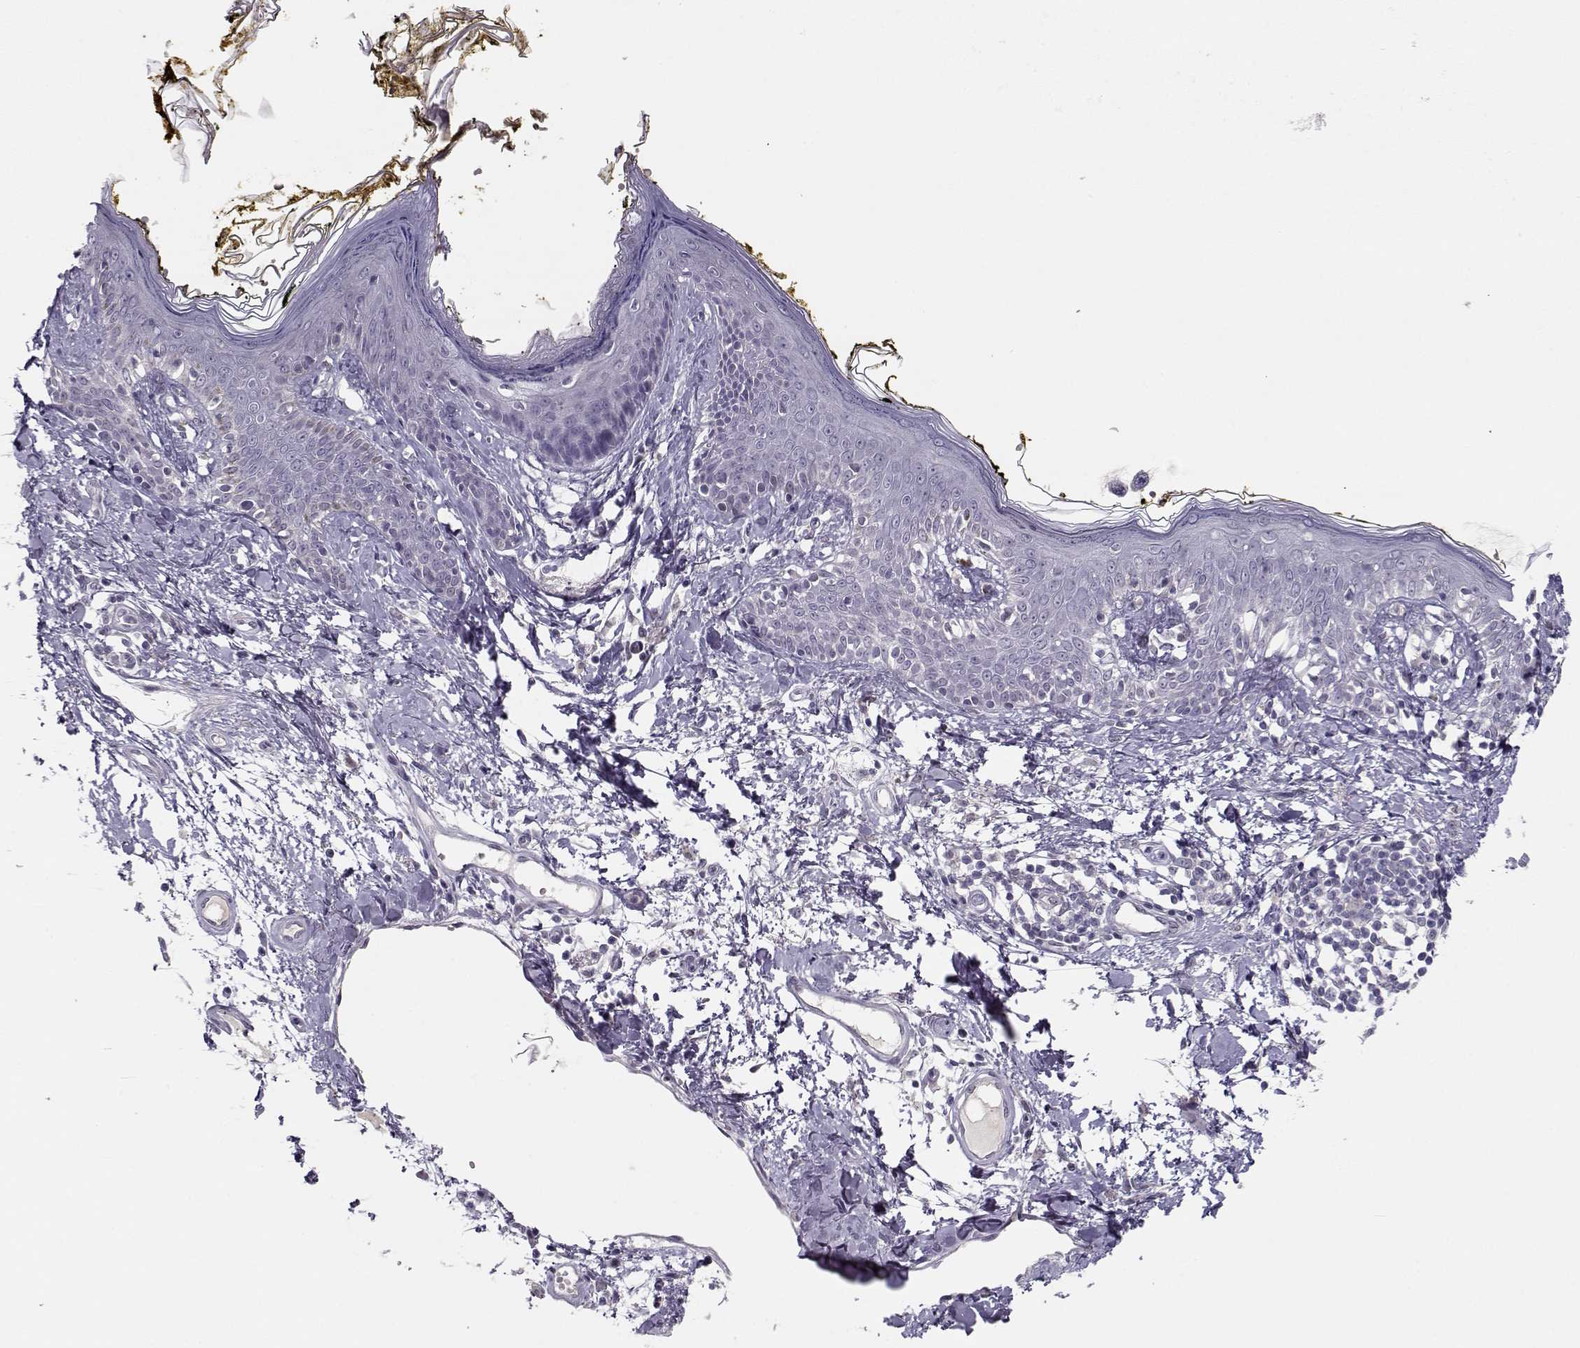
{"staining": {"intensity": "negative", "quantity": "none", "location": "none"}, "tissue": "skin", "cell_type": "Fibroblasts", "image_type": "normal", "snomed": [{"axis": "morphology", "description": "Normal tissue, NOS"}, {"axis": "topography", "description": "Skin"}], "caption": "High magnification brightfield microscopy of normal skin stained with DAB (brown) and counterstained with hematoxylin (blue): fibroblasts show no significant staining. Nuclei are stained in blue.", "gene": "C16orf86", "patient": {"sex": "male", "age": 76}}